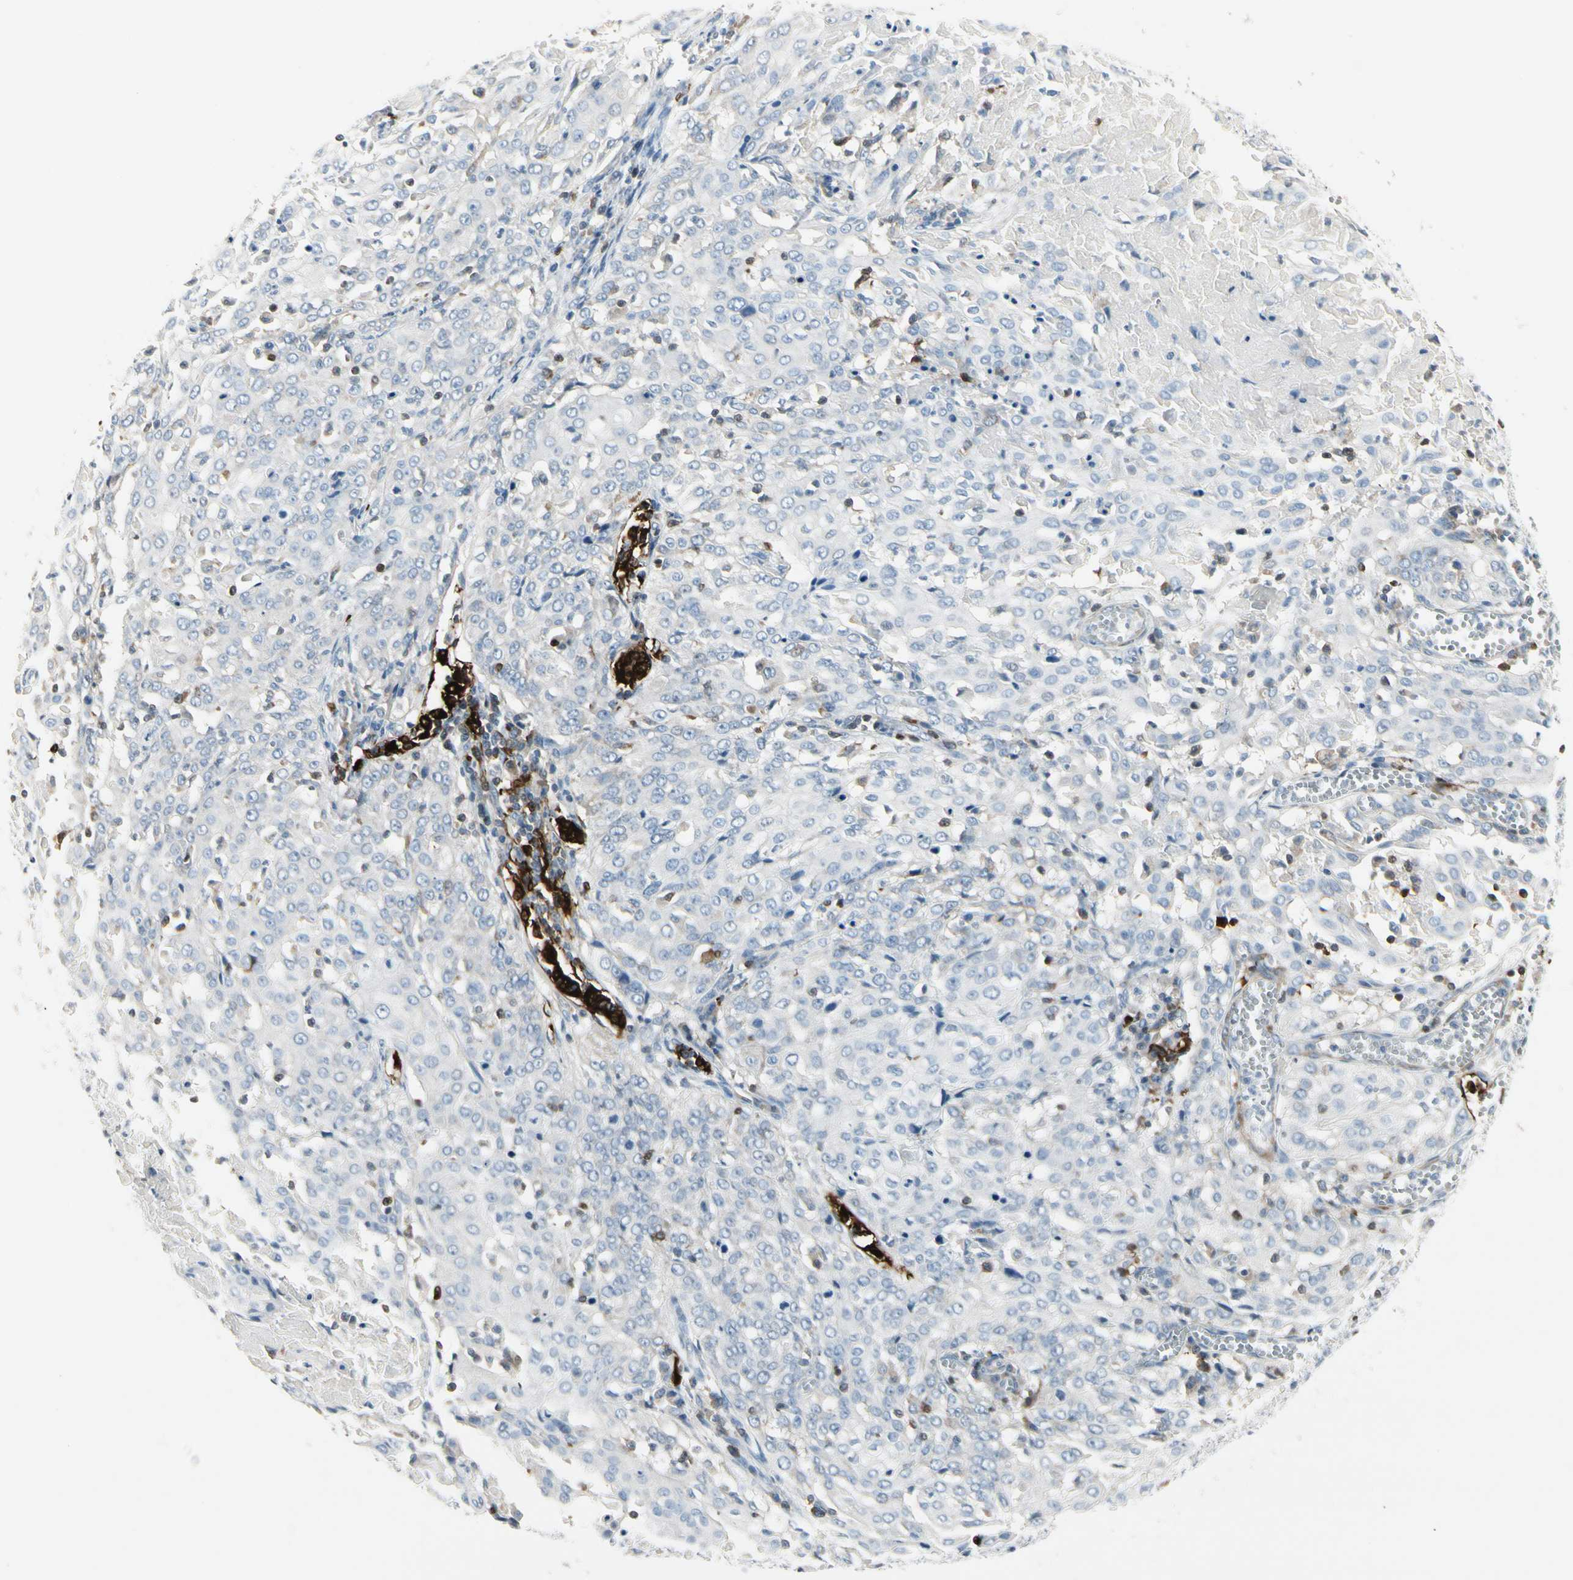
{"staining": {"intensity": "negative", "quantity": "none", "location": "none"}, "tissue": "cervical cancer", "cell_type": "Tumor cells", "image_type": "cancer", "snomed": [{"axis": "morphology", "description": "Squamous cell carcinoma, NOS"}, {"axis": "topography", "description": "Cervix"}], "caption": "High magnification brightfield microscopy of cervical squamous cell carcinoma stained with DAB (3,3'-diaminobenzidine) (brown) and counterstained with hematoxylin (blue): tumor cells show no significant positivity.", "gene": "TRAF1", "patient": {"sex": "female", "age": 39}}